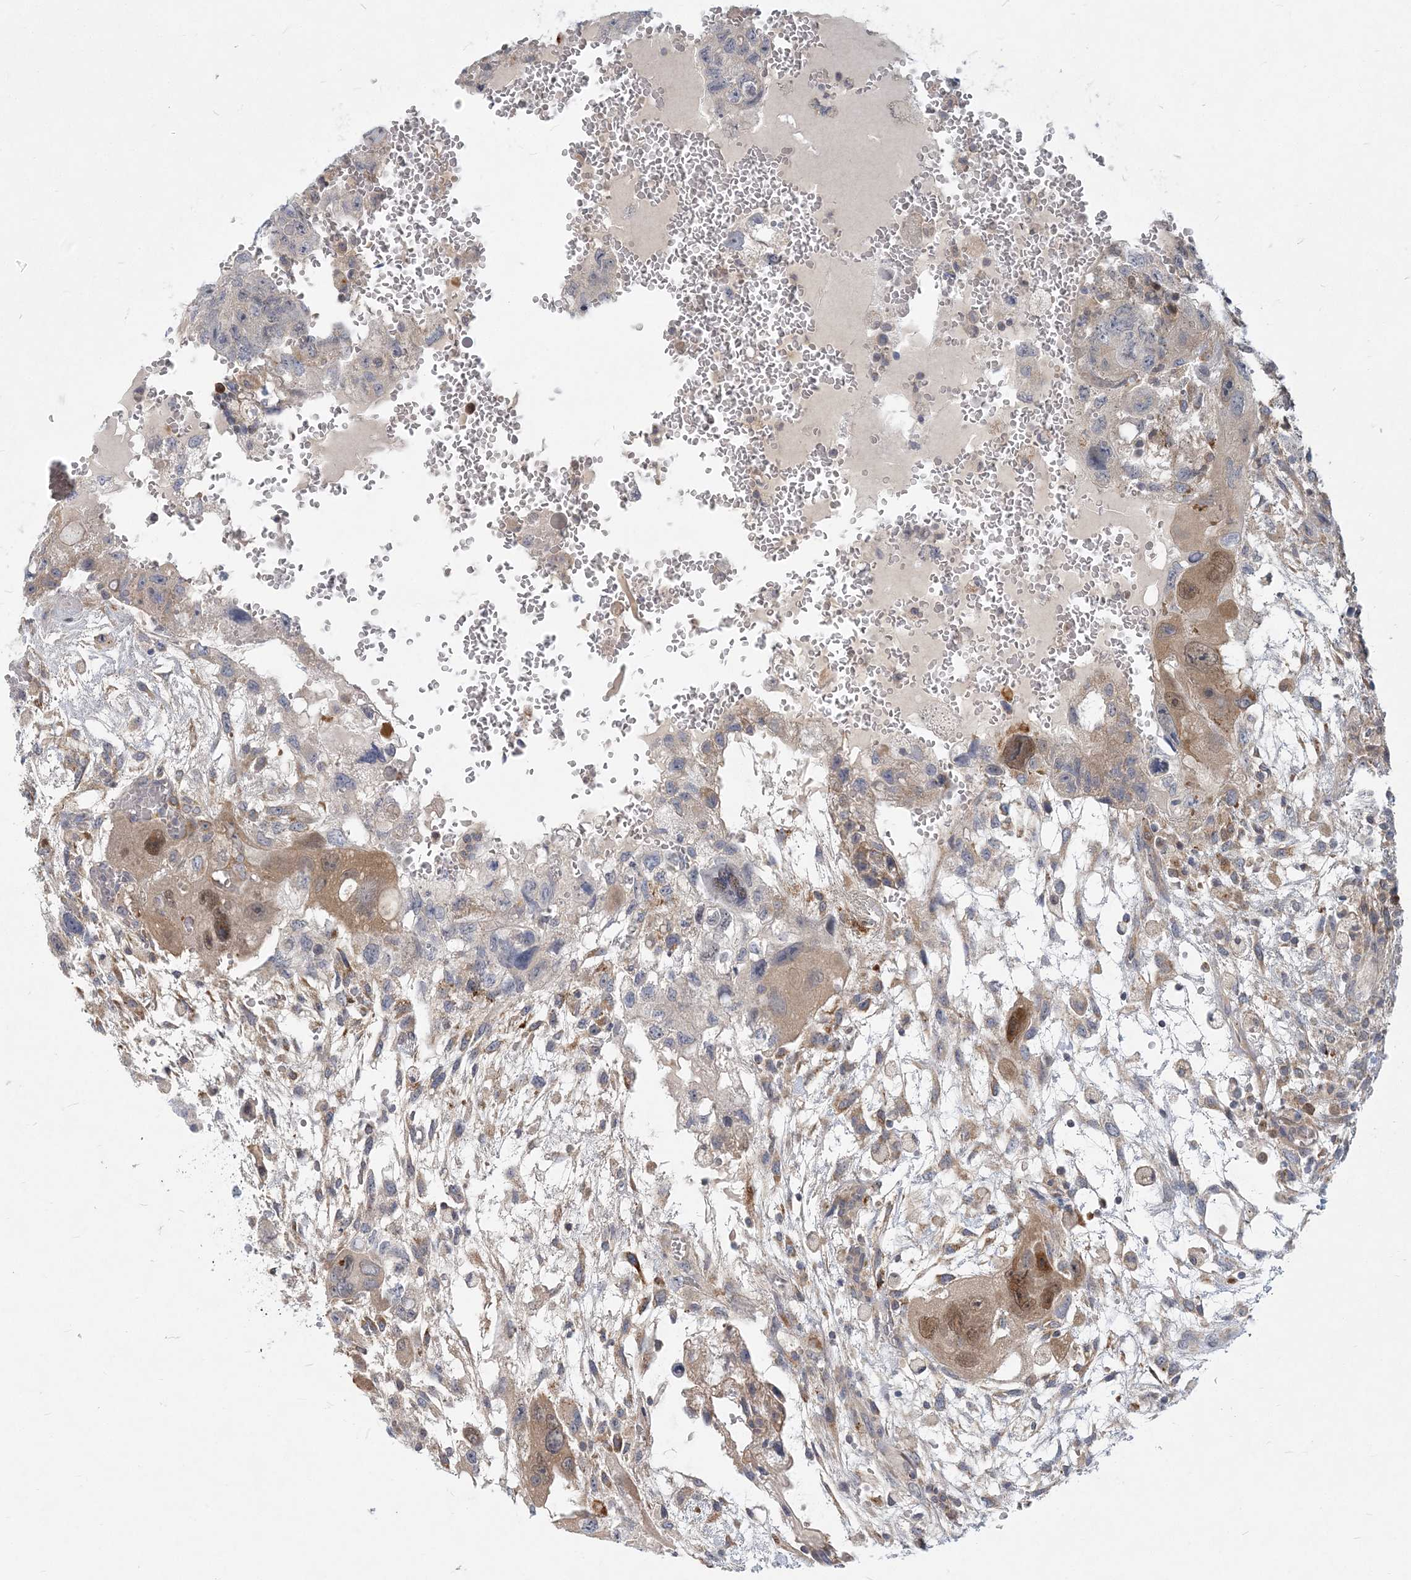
{"staining": {"intensity": "weak", "quantity": "<25%", "location": "nuclear"}, "tissue": "testis cancer", "cell_type": "Tumor cells", "image_type": "cancer", "snomed": [{"axis": "morphology", "description": "Carcinoma, Embryonal, NOS"}, {"axis": "topography", "description": "Testis"}], "caption": "Testis cancer (embryonal carcinoma) was stained to show a protein in brown. There is no significant positivity in tumor cells.", "gene": "GMPPA", "patient": {"sex": "male", "age": 36}}